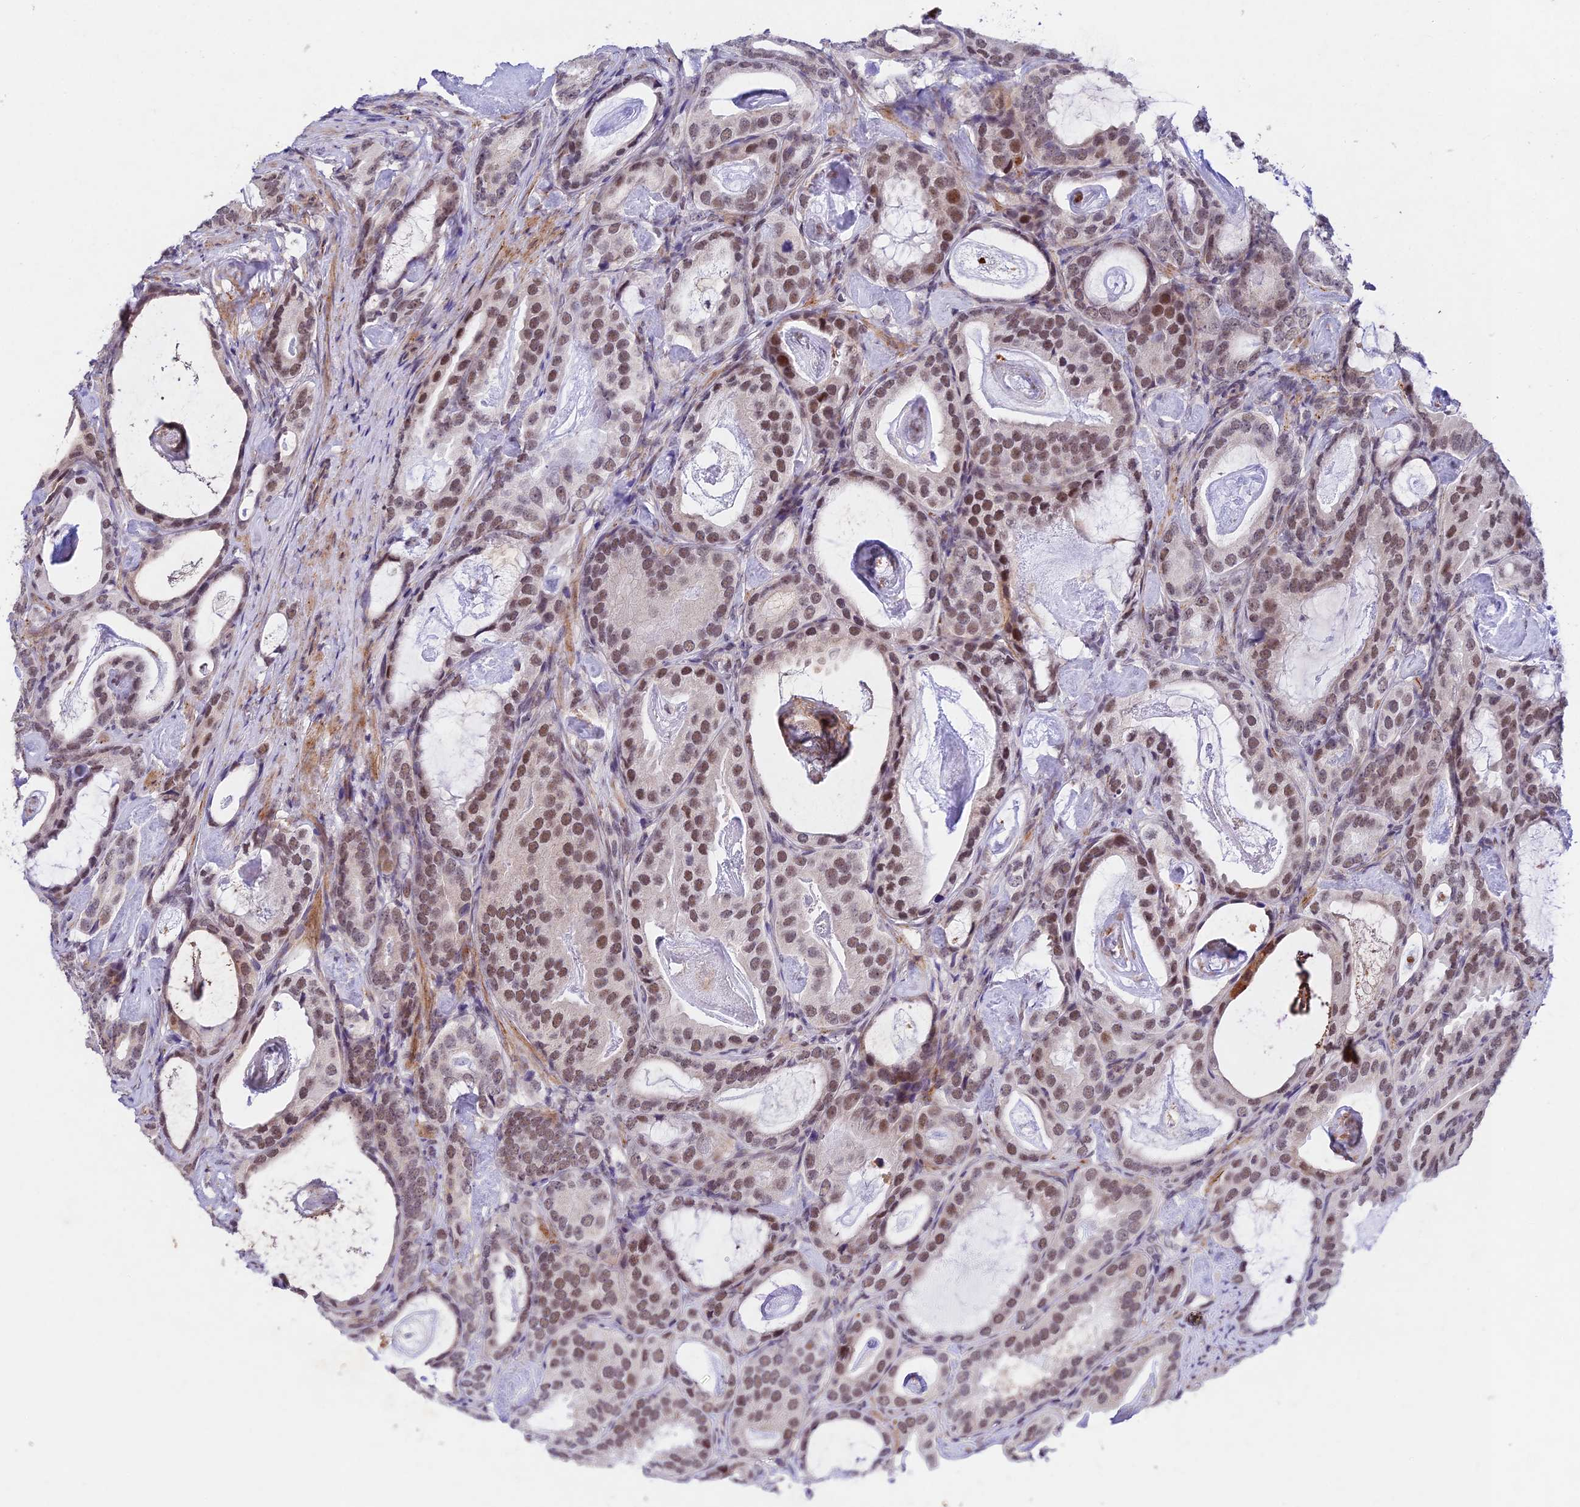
{"staining": {"intensity": "moderate", "quantity": ">75%", "location": "nuclear"}, "tissue": "prostate cancer", "cell_type": "Tumor cells", "image_type": "cancer", "snomed": [{"axis": "morphology", "description": "Adenocarcinoma, Low grade"}, {"axis": "topography", "description": "Prostate"}], "caption": "Immunohistochemical staining of human prostate adenocarcinoma (low-grade) reveals medium levels of moderate nuclear staining in approximately >75% of tumor cells.", "gene": "RAVER1", "patient": {"sex": "male", "age": 71}}